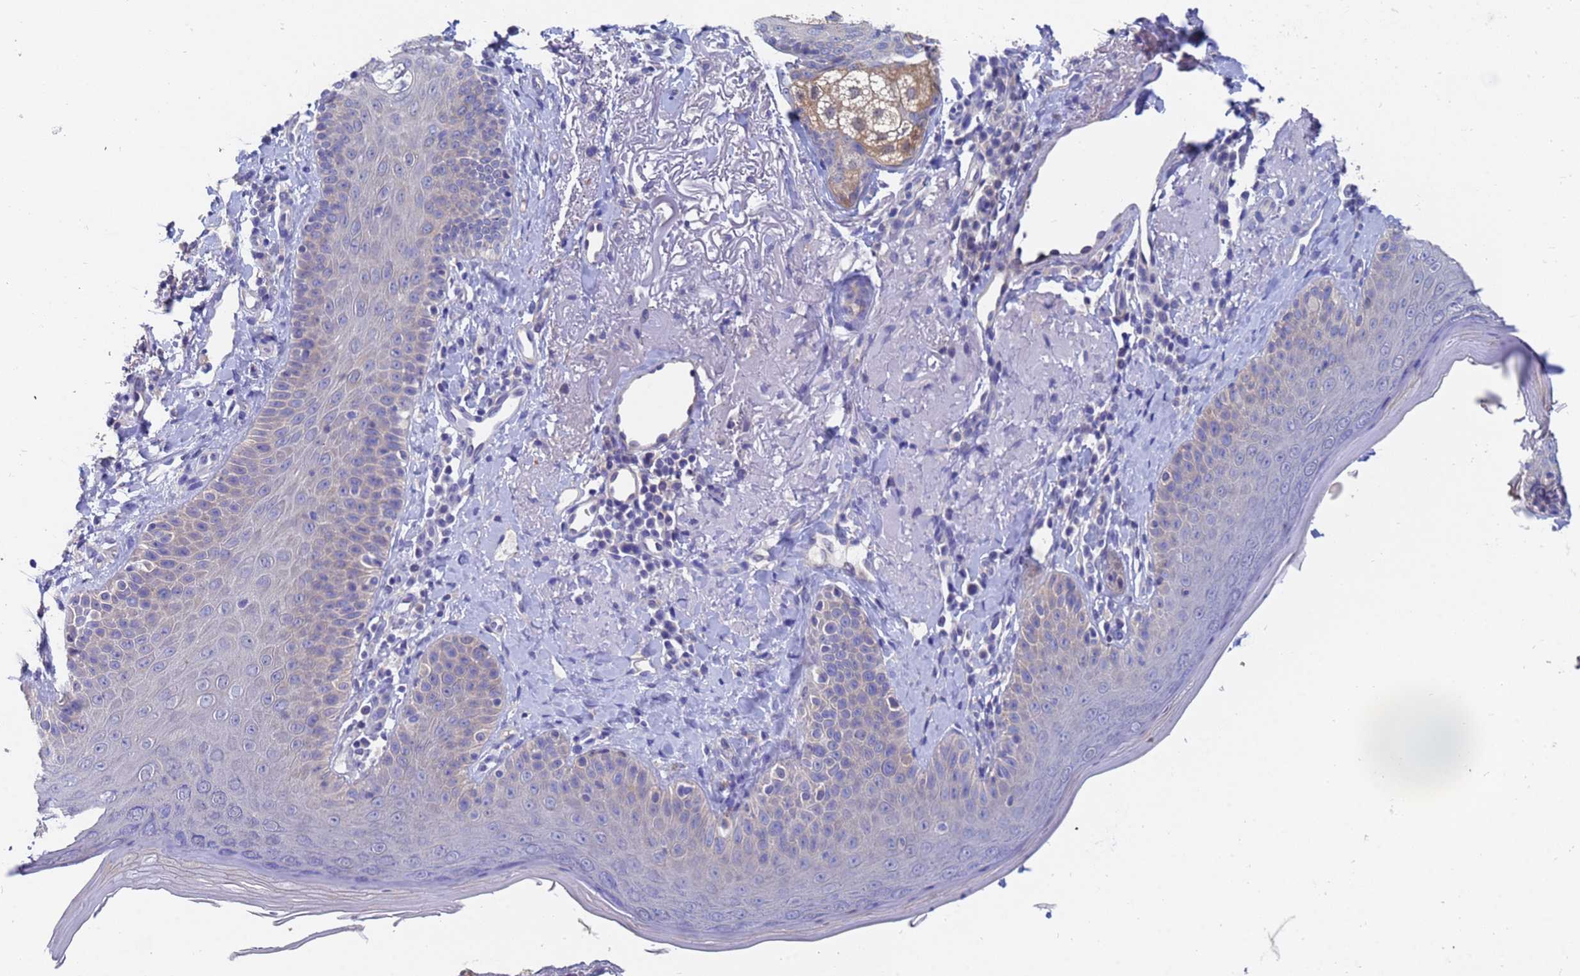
{"staining": {"intensity": "weak", "quantity": ">75%", "location": "cytoplasmic/membranous"}, "tissue": "skin", "cell_type": "Fibroblasts", "image_type": "normal", "snomed": [{"axis": "morphology", "description": "Normal tissue, NOS"}, {"axis": "topography", "description": "Skin"}], "caption": "An IHC image of normal tissue is shown. Protein staining in brown shows weak cytoplasmic/membranous positivity in skin within fibroblasts.", "gene": "TTLL11", "patient": {"sex": "male", "age": 57}}